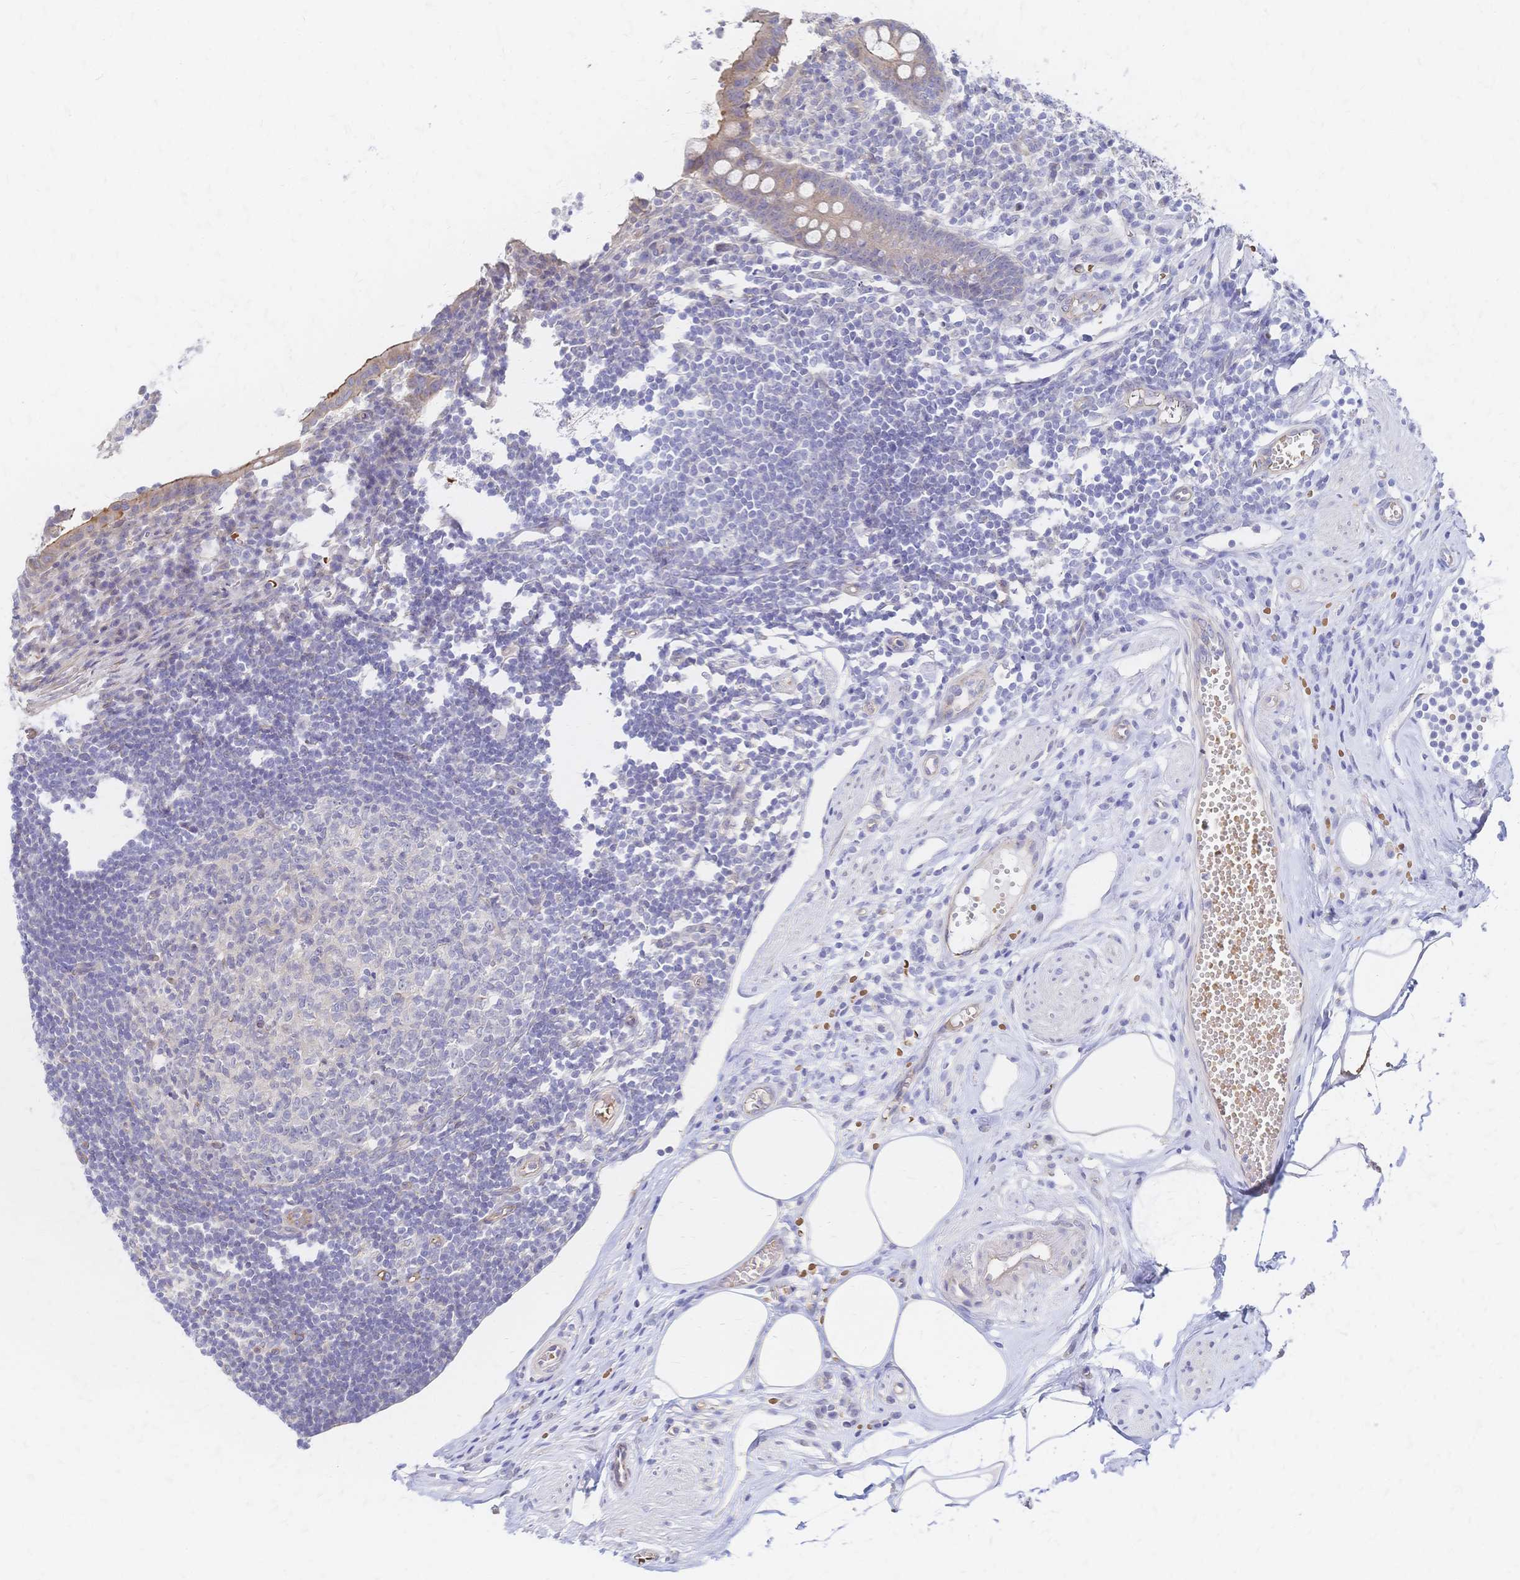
{"staining": {"intensity": "weak", "quantity": "25%-75%", "location": "cytoplasmic/membranous"}, "tissue": "appendix", "cell_type": "Glandular cells", "image_type": "normal", "snomed": [{"axis": "morphology", "description": "Normal tissue, NOS"}, {"axis": "topography", "description": "Appendix"}], "caption": "A histopathology image of human appendix stained for a protein demonstrates weak cytoplasmic/membranous brown staining in glandular cells. (DAB (3,3'-diaminobenzidine) = brown stain, brightfield microscopy at high magnification).", "gene": "SLC5A1", "patient": {"sex": "female", "age": 56}}